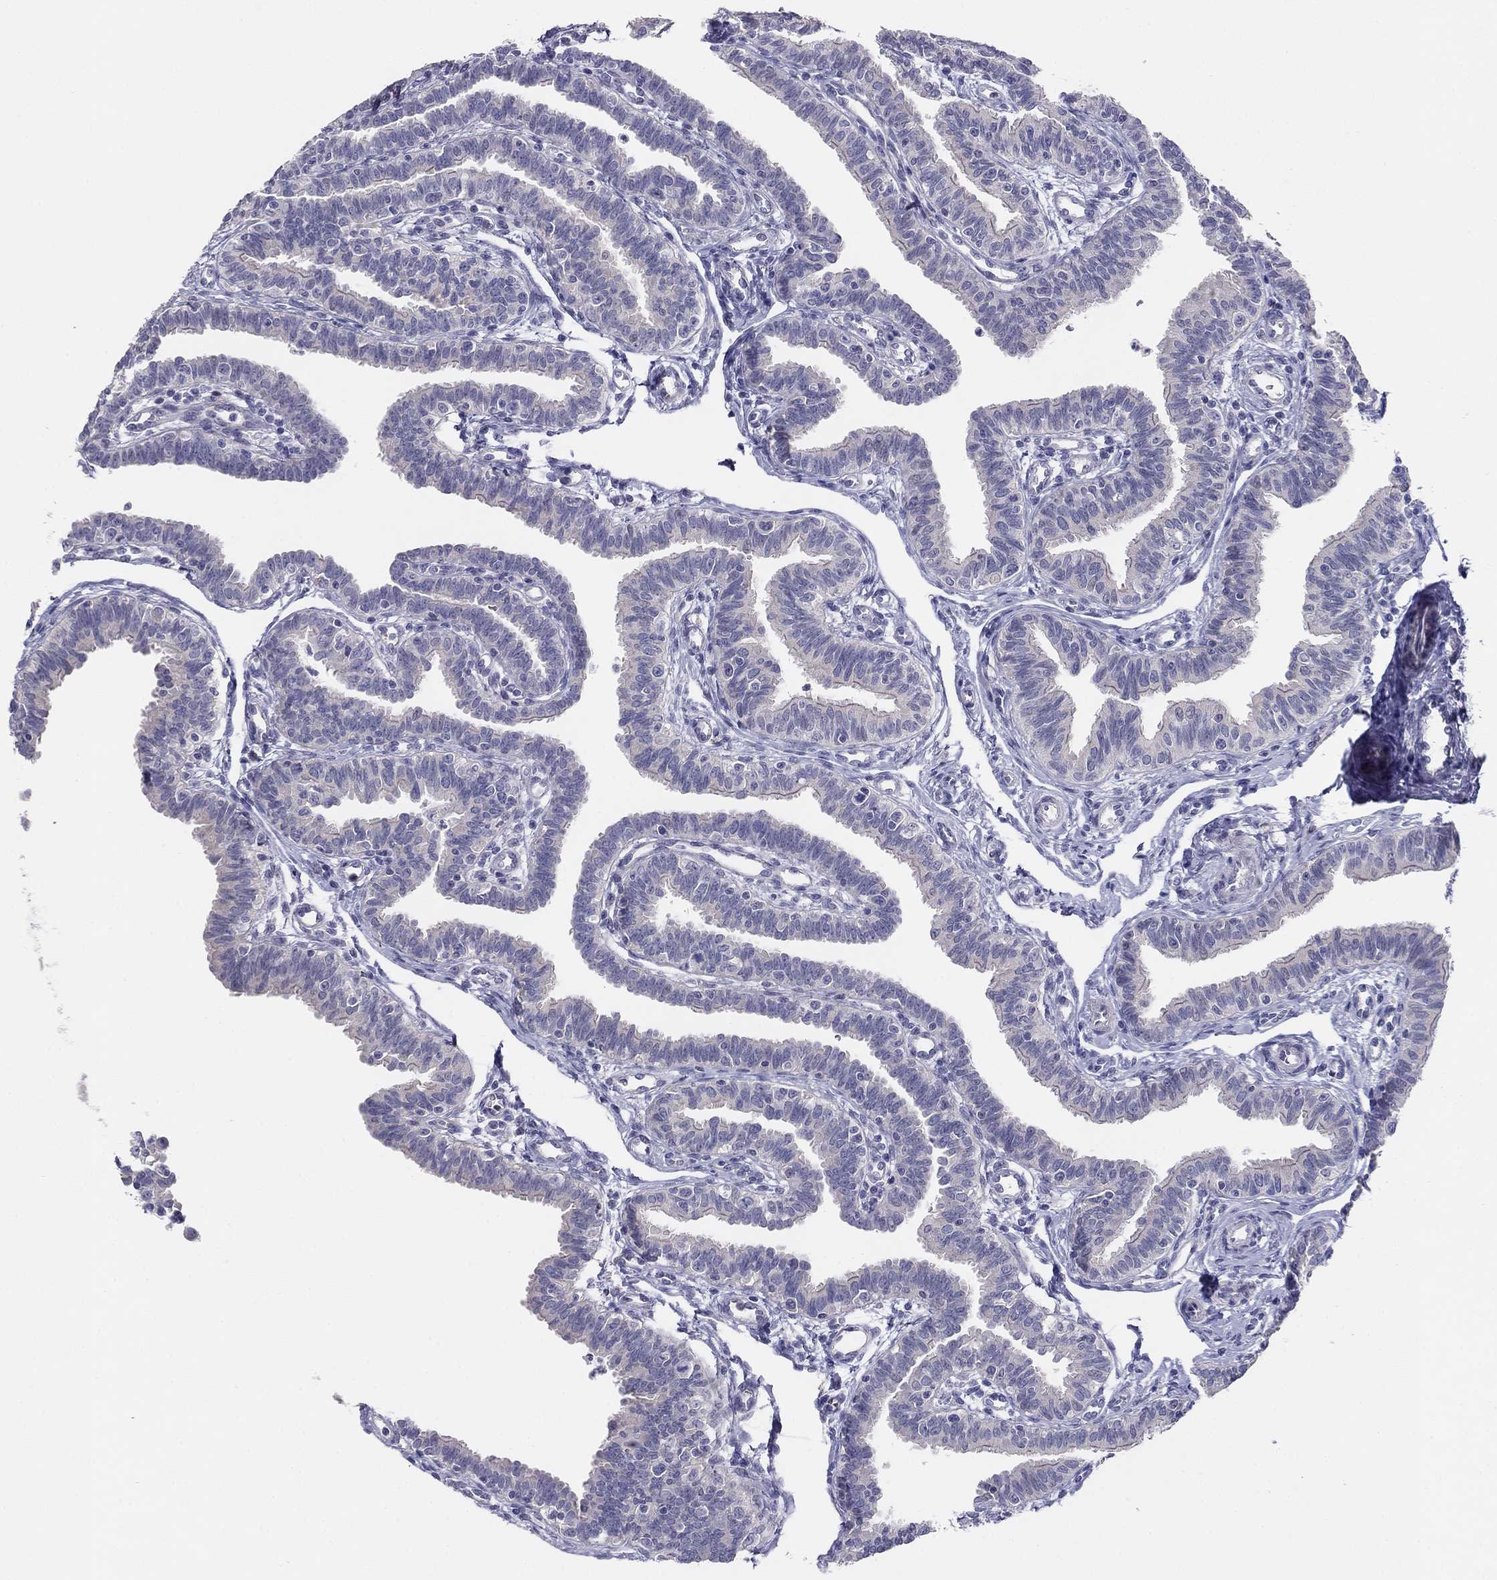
{"staining": {"intensity": "negative", "quantity": "none", "location": "none"}, "tissue": "fallopian tube", "cell_type": "Glandular cells", "image_type": "normal", "snomed": [{"axis": "morphology", "description": "Normal tissue, NOS"}, {"axis": "topography", "description": "Fallopian tube"}], "caption": "A high-resolution photomicrograph shows immunohistochemistry (IHC) staining of benign fallopian tube, which reveals no significant staining in glandular cells.", "gene": "MGAT4C", "patient": {"sex": "female", "age": 36}}